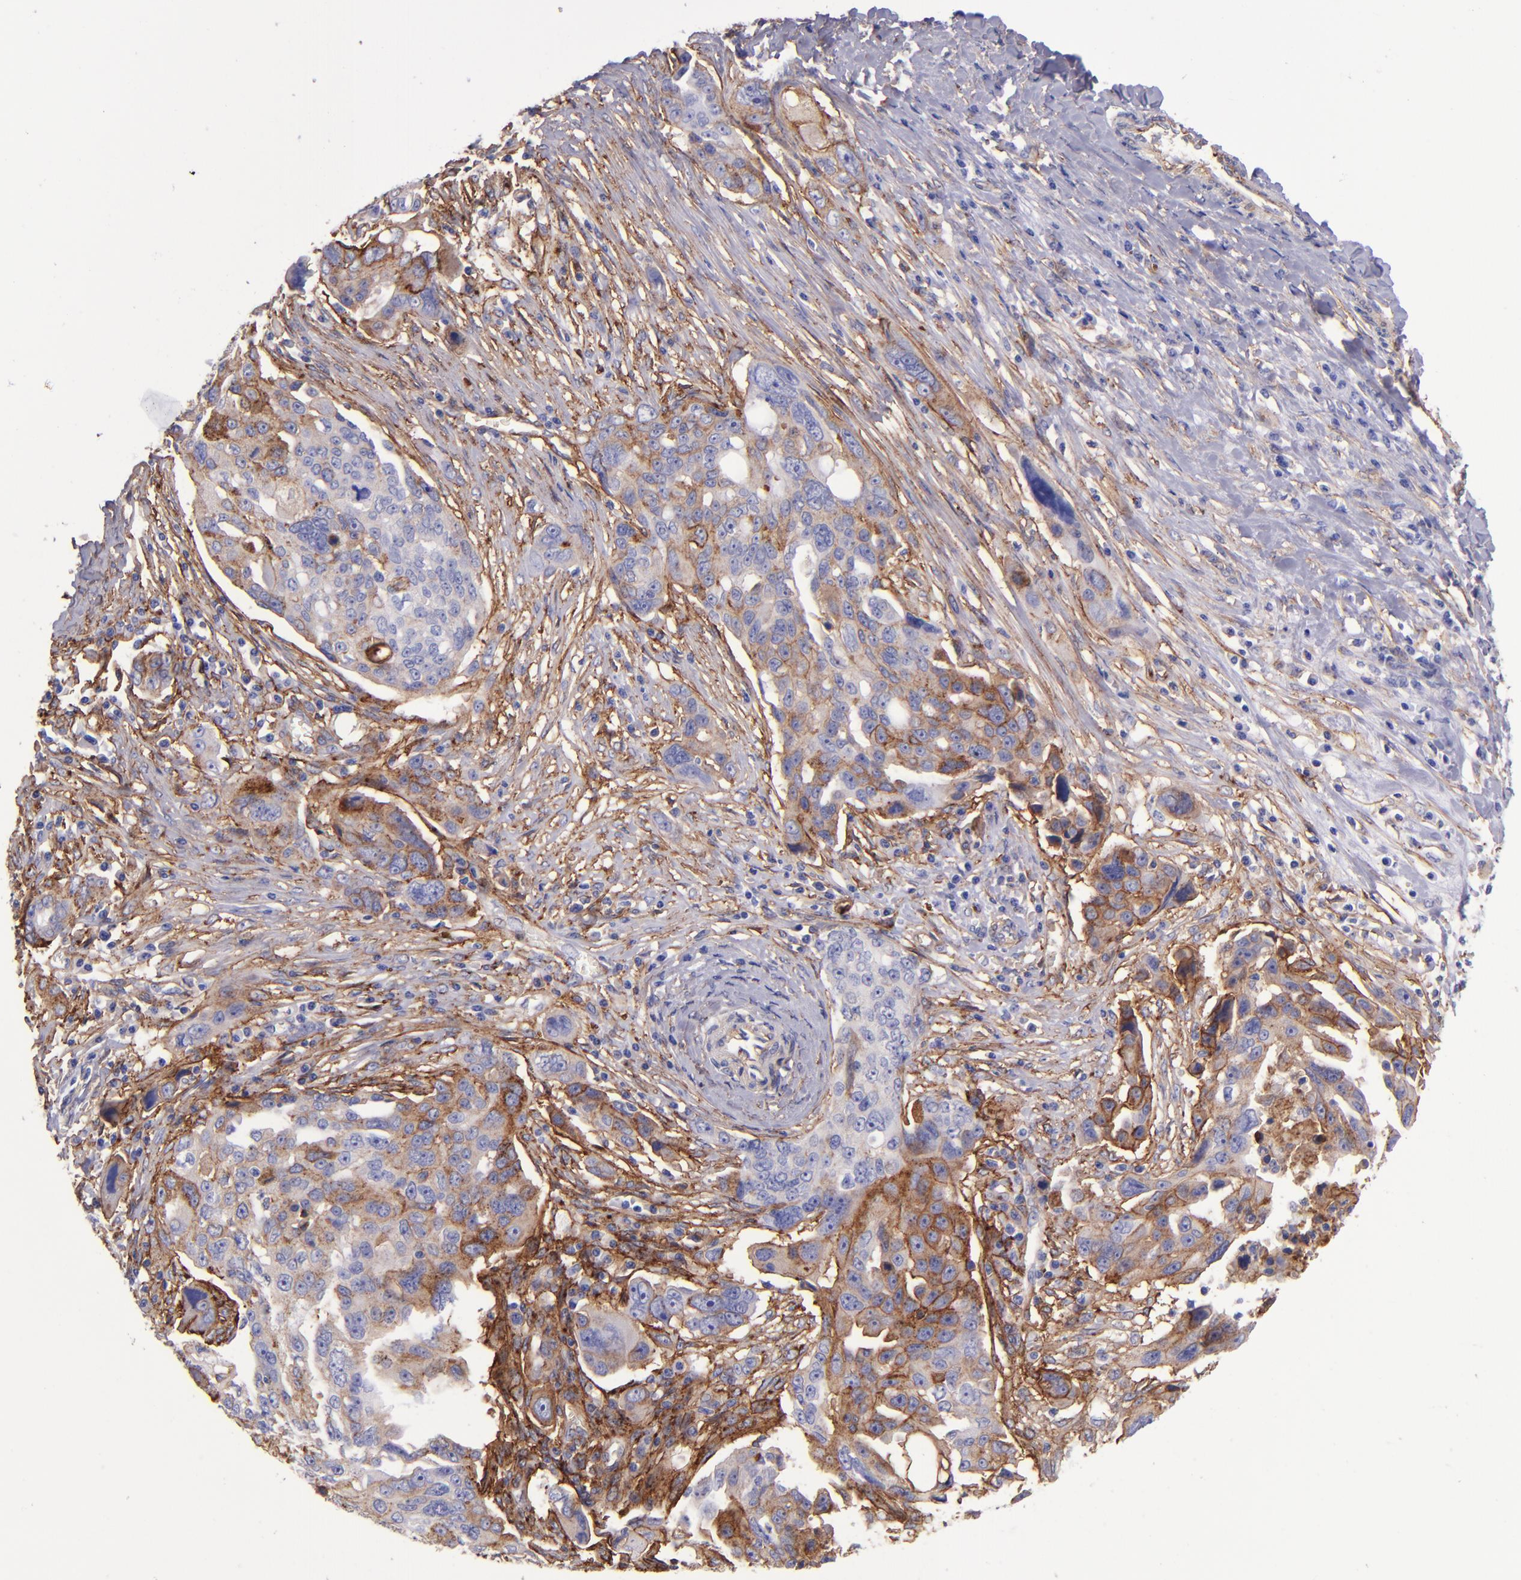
{"staining": {"intensity": "moderate", "quantity": "<25%", "location": "cytoplasmic/membranous"}, "tissue": "ovarian cancer", "cell_type": "Tumor cells", "image_type": "cancer", "snomed": [{"axis": "morphology", "description": "Carcinoma, endometroid"}, {"axis": "topography", "description": "Ovary"}], "caption": "Protein analysis of ovarian cancer tissue exhibits moderate cytoplasmic/membranous expression in about <25% of tumor cells.", "gene": "ITGAV", "patient": {"sex": "female", "age": 75}}